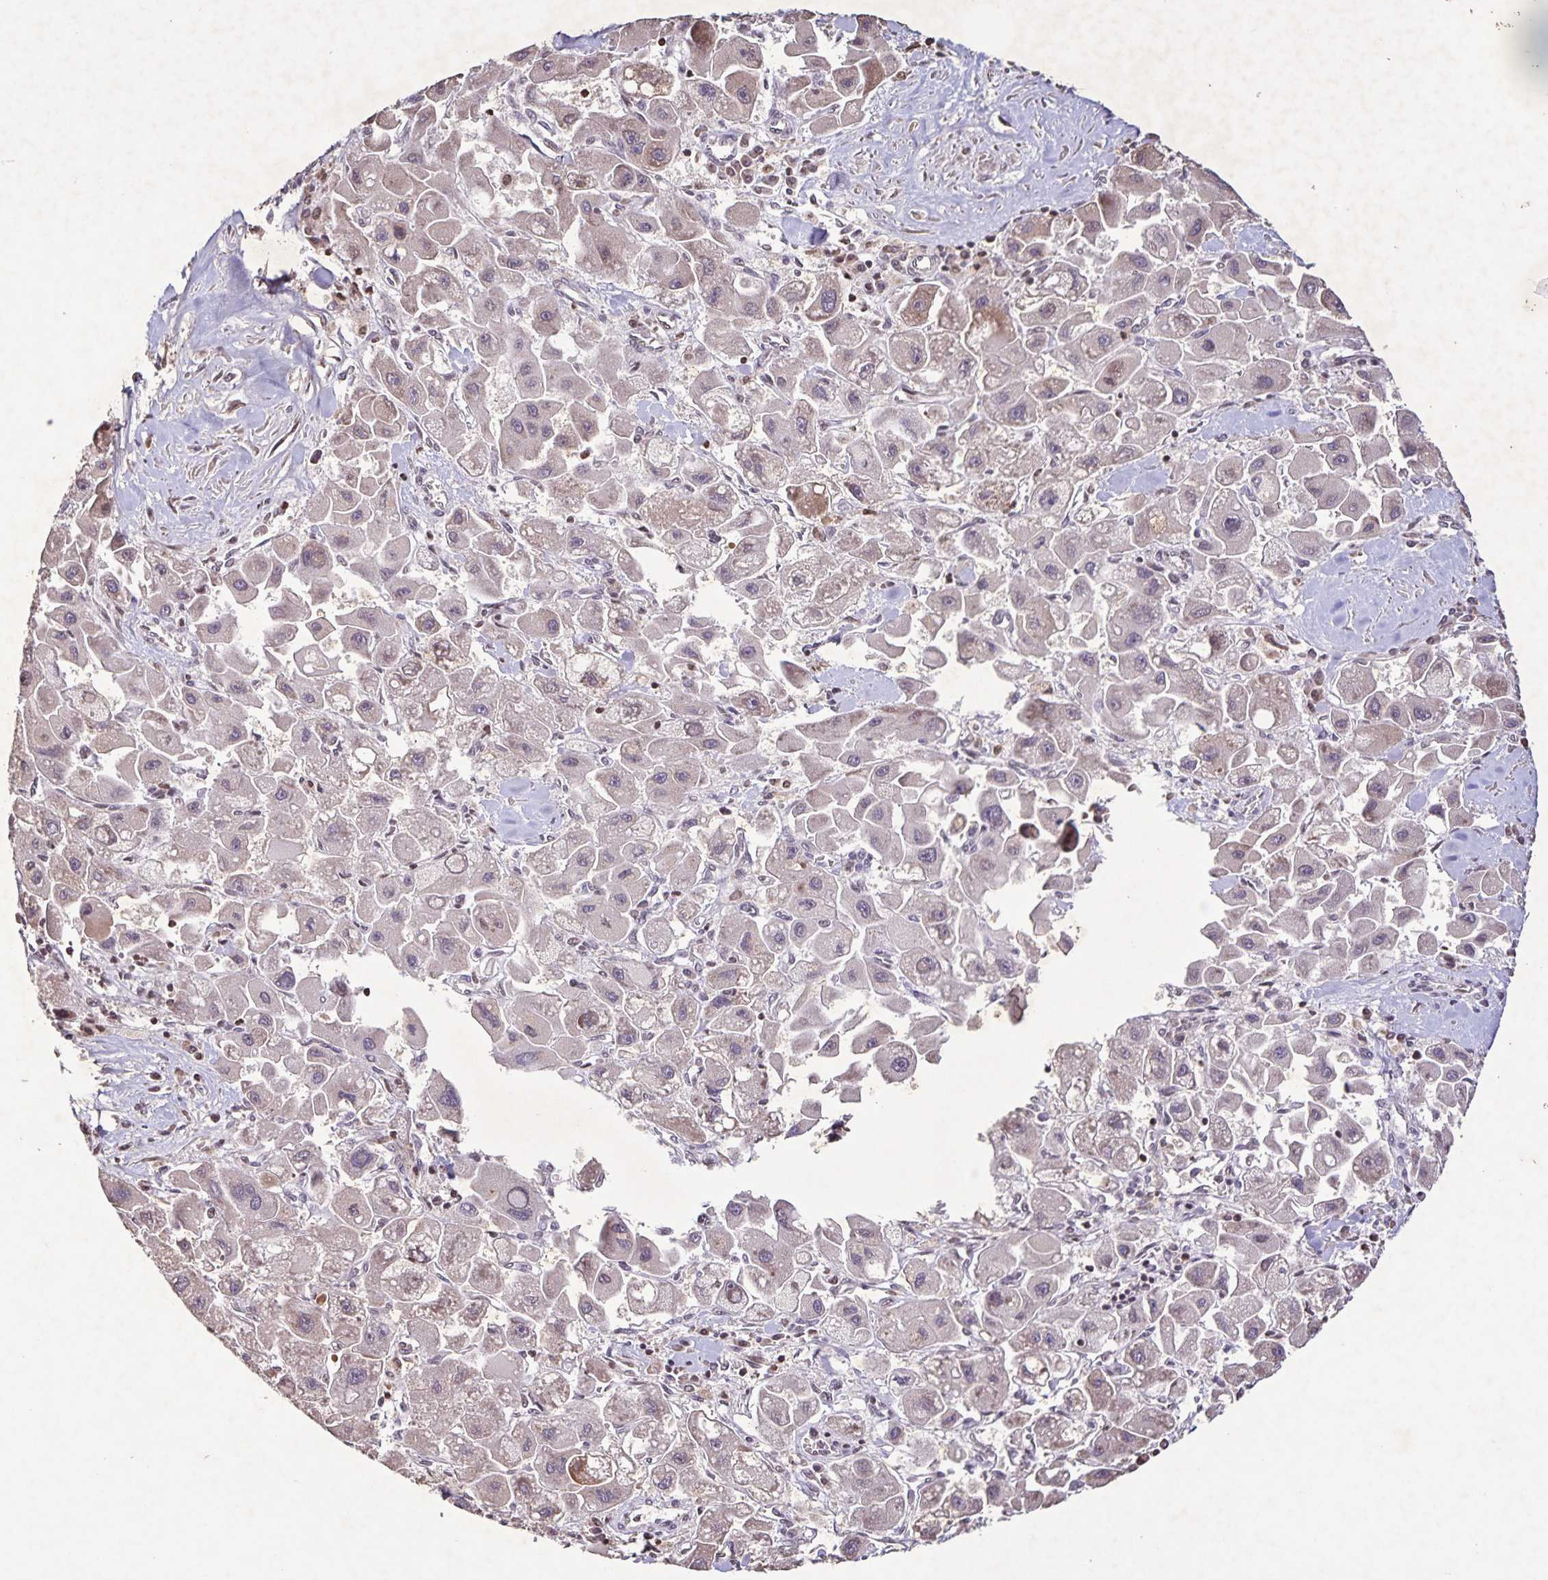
{"staining": {"intensity": "weak", "quantity": "25%-75%", "location": "cytoplasmic/membranous,nuclear"}, "tissue": "liver cancer", "cell_type": "Tumor cells", "image_type": "cancer", "snomed": [{"axis": "morphology", "description": "Carcinoma, Hepatocellular, NOS"}, {"axis": "topography", "description": "Liver"}], "caption": "Immunohistochemical staining of liver cancer shows weak cytoplasmic/membranous and nuclear protein staining in about 25%-75% of tumor cells.", "gene": "GDF2", "patient": {"sex": "male", "age": 24}}